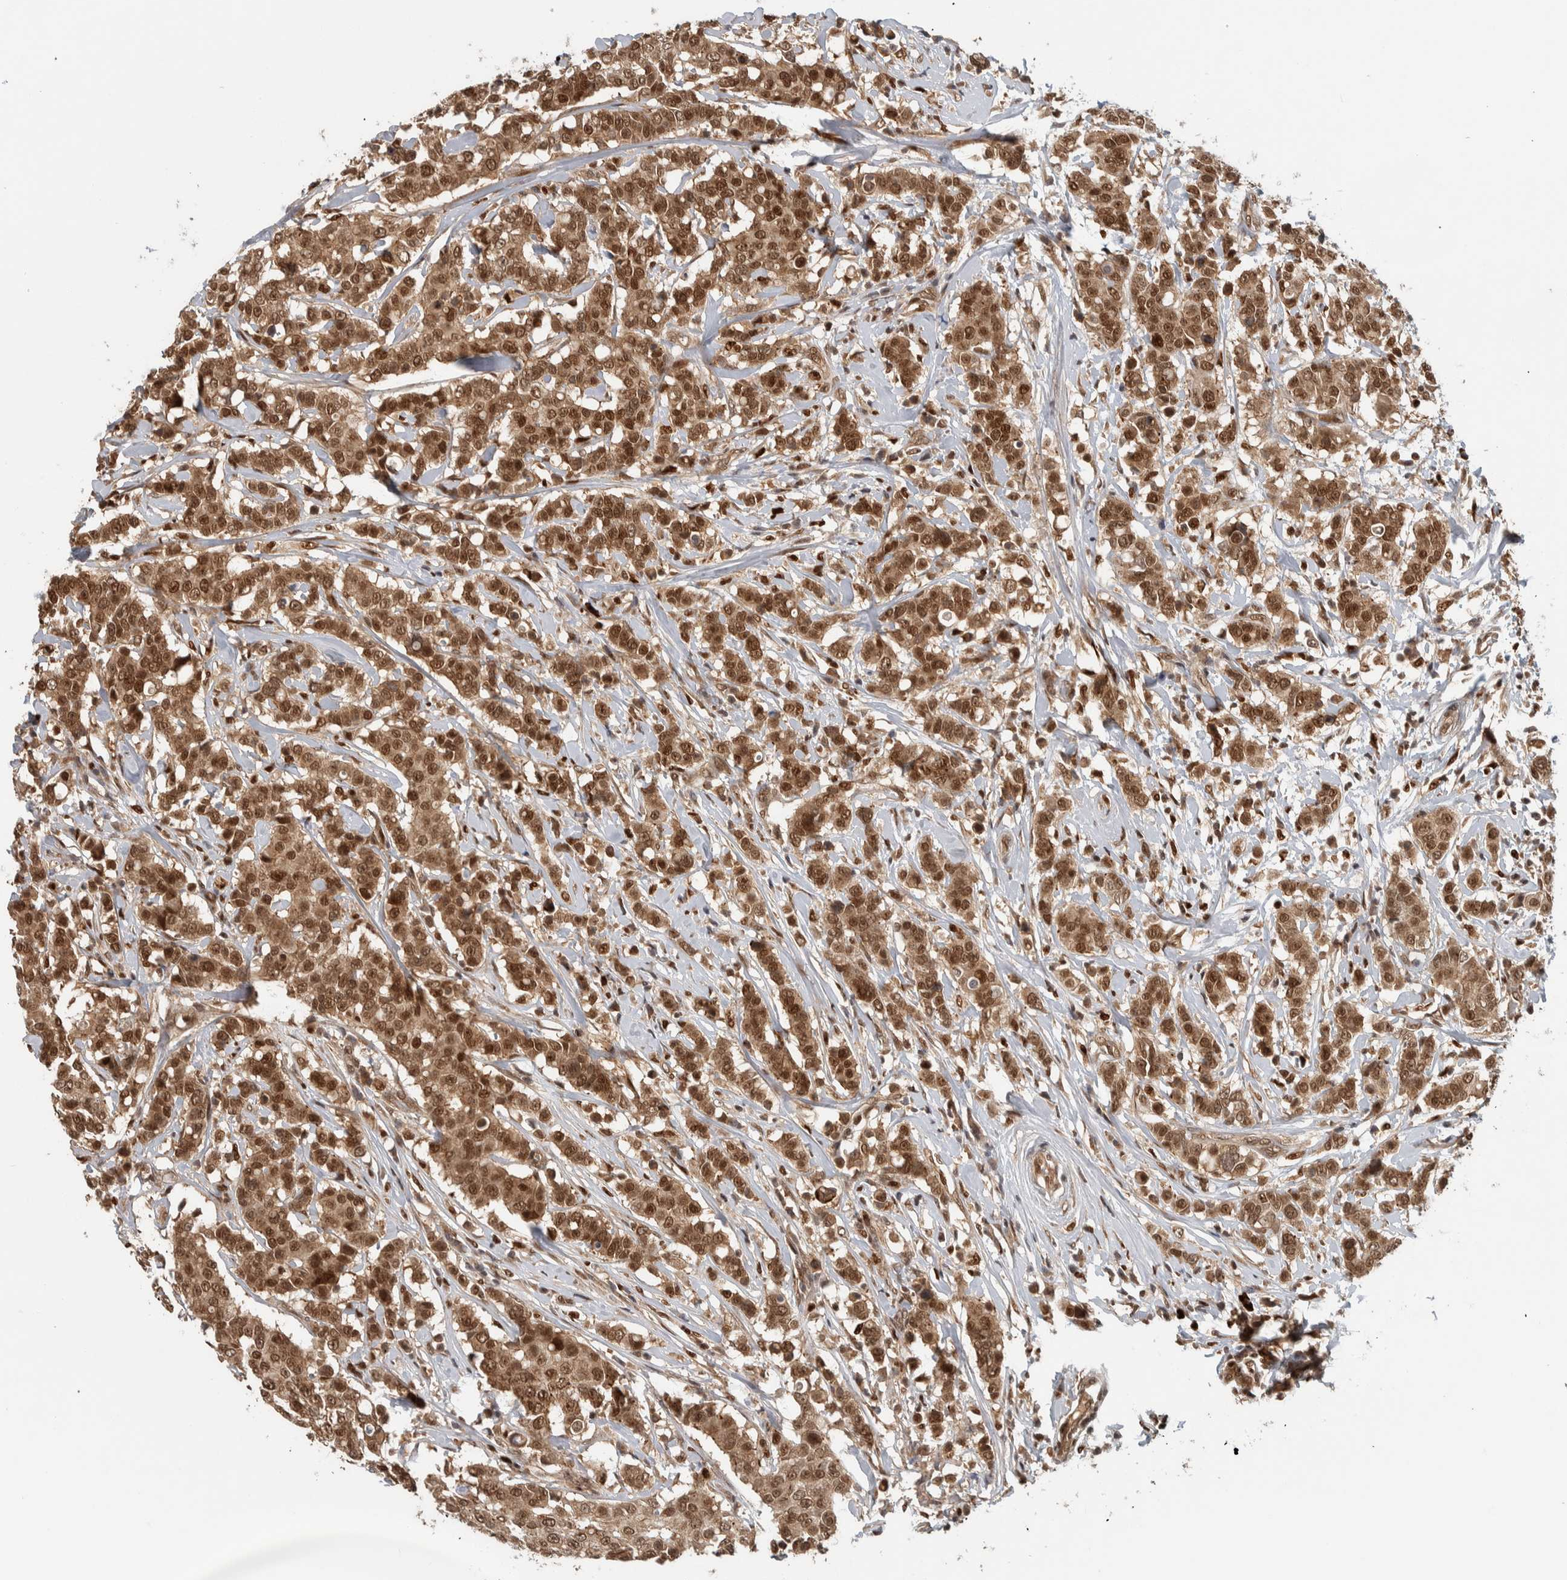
{"staining": {"intensity": "moderate", "quantity": ">75%", "location": "cytoplasmic/membranous,nuclear"}, "tissue": "breast cancer", "cell_type": "Tumor cells", "image_type": "cancer", "snomed": [{"axis": "morphology", "description": "Duct carcinoma"}, {"axis": "topography", "description": "Breast"}], "caption": "Immunohistochemical staining of human breast intraductal carcinoma shows medium levels of moderate cytoplasmic/membranous and nuclear expression in approximately >75% of tumor cells. (DAB = brown stain, brightfield microscopy at high magnification).", "gene": "RPS6KA4", "patient": {"sex": "female", "age": 27}}